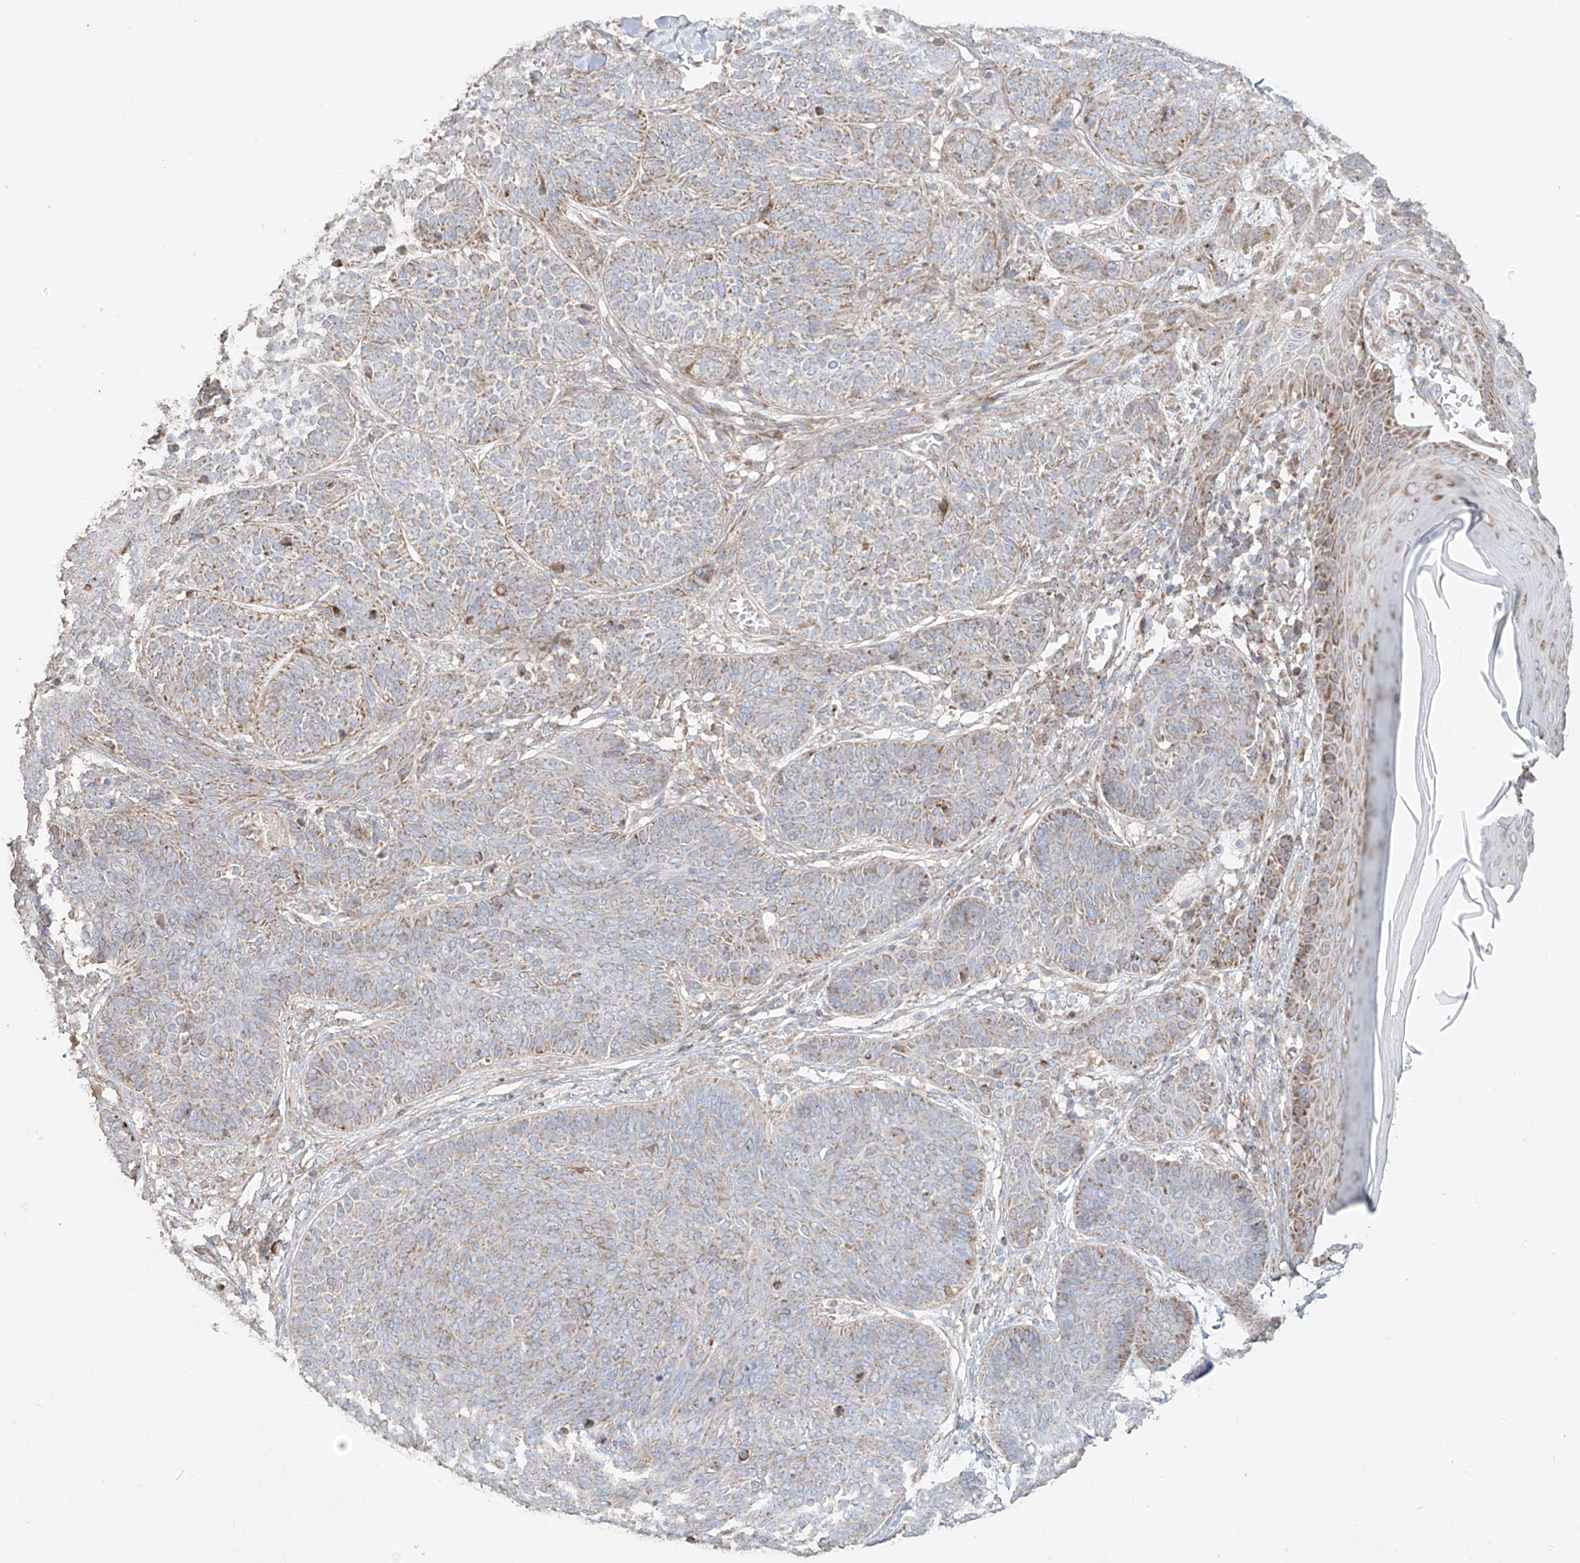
{"staining": {"intensity": "weak", "quantity": "25%-75%", "location": "cytoplasmic/membranous"}, "tissue": "skin cancer", "cell_type": "Tumor cells", "image_type": "cancer", "snomed": [{"axis": "morphology", "description": "Basal cell carcinoma"}, {"axis": "topography", "description": "Skin"}], "caption": "Immunohistochemistry of skin basal cell carcinoma displays low levels of weak cytoplasmic/membranous expression in approximately 25%-75% of tumor cells.", "gene": "COLGALT2", "patient": {"sex": "male", "age": 85}}